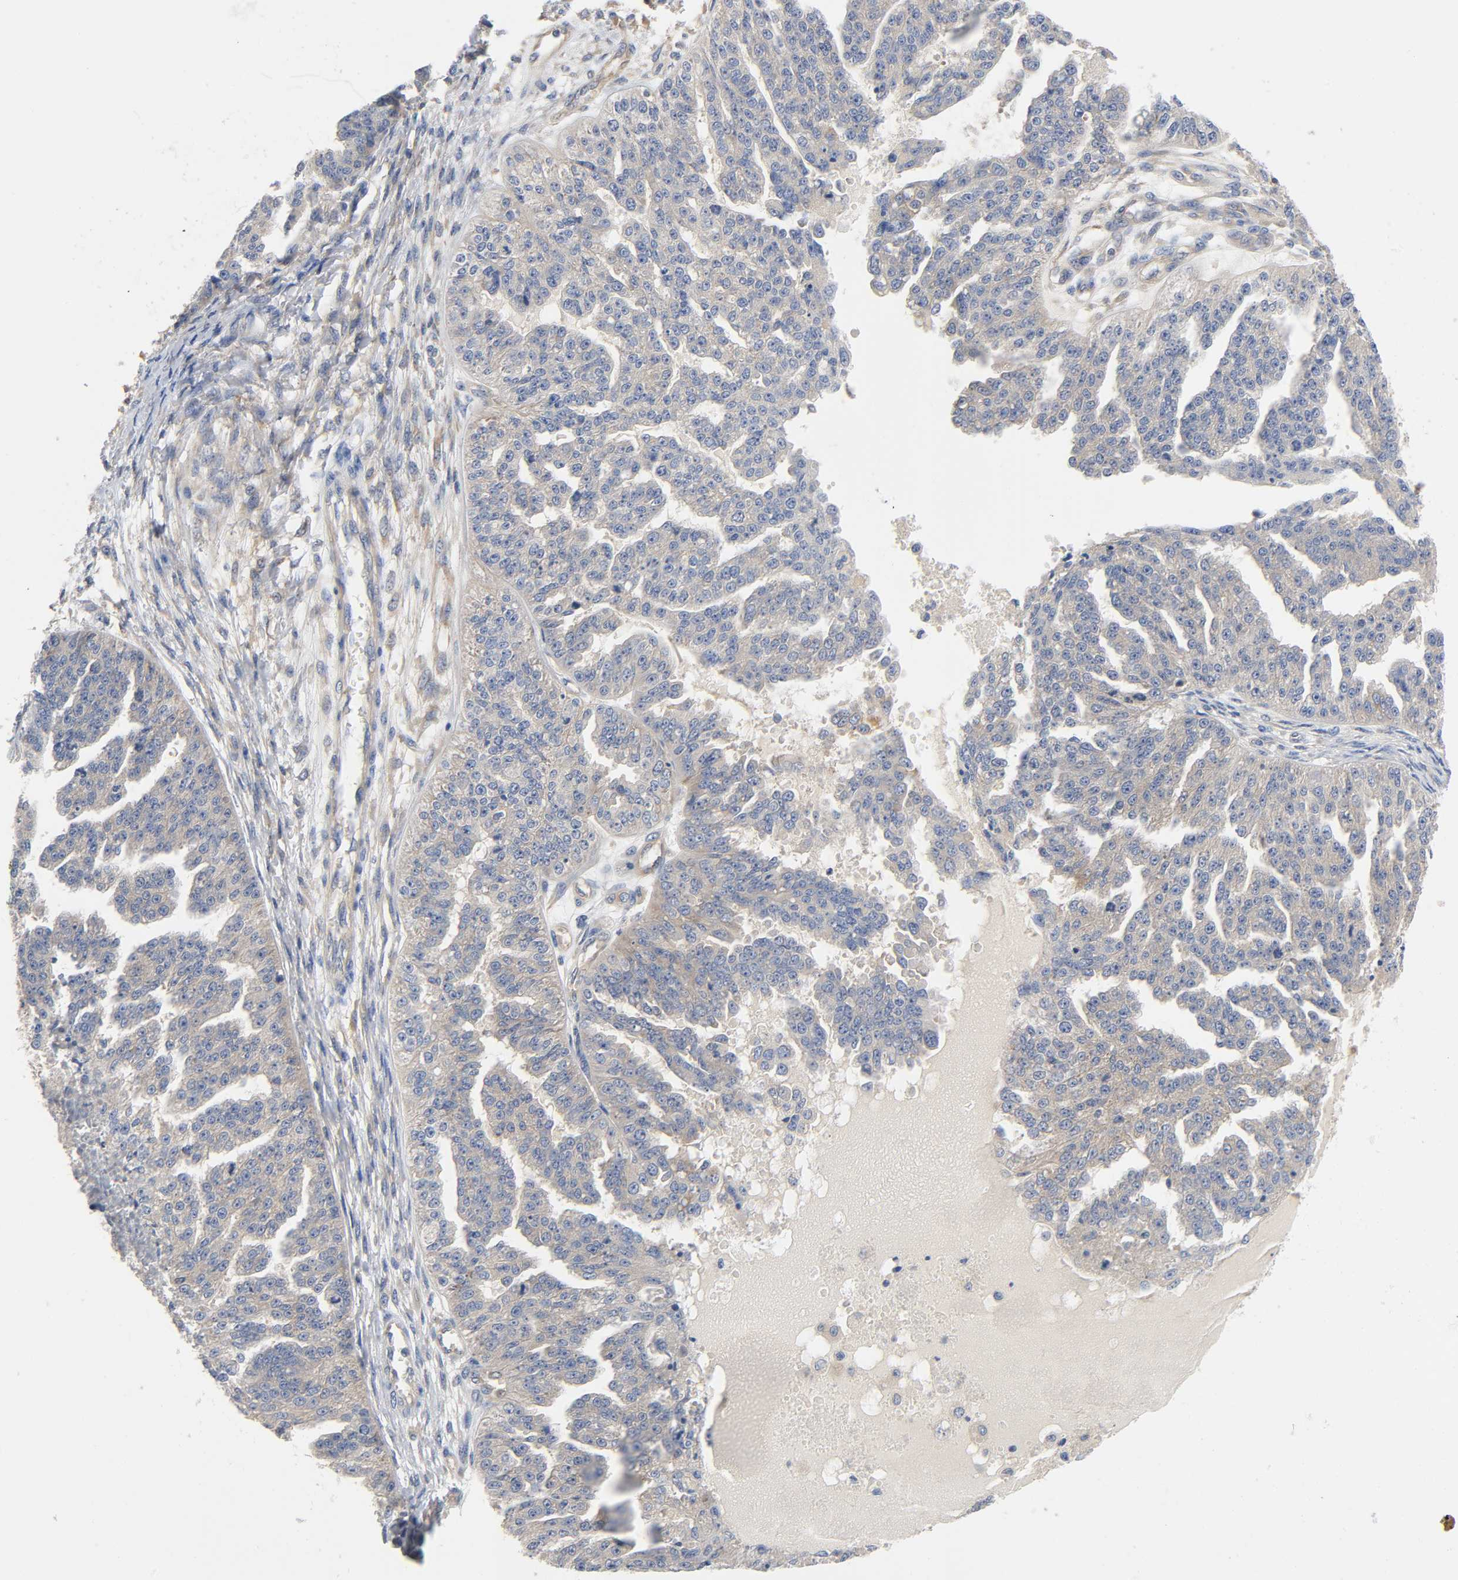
{"staining": {"intensity": "weak", "quantity": ">75%", "location": "cytoplasmic/membranous"}, "tissue": "ovarian cancer", "cell_type": "Tumor cells", "image_type": "cancer", "snomed": [{"axis": "morphology", "description": "Cystadenocarcinoma, serous, NOS"}, {"axis": "topography", "description": "Ovary"}], "caption": "Weak cytoplasmic/membranous positivity is seen in approximately >75% of tumor cells in serous cystadenocarcinoma (ovarian).", "gene": "PRKAB1", "patient": {"sex": "female", "age": 58}}